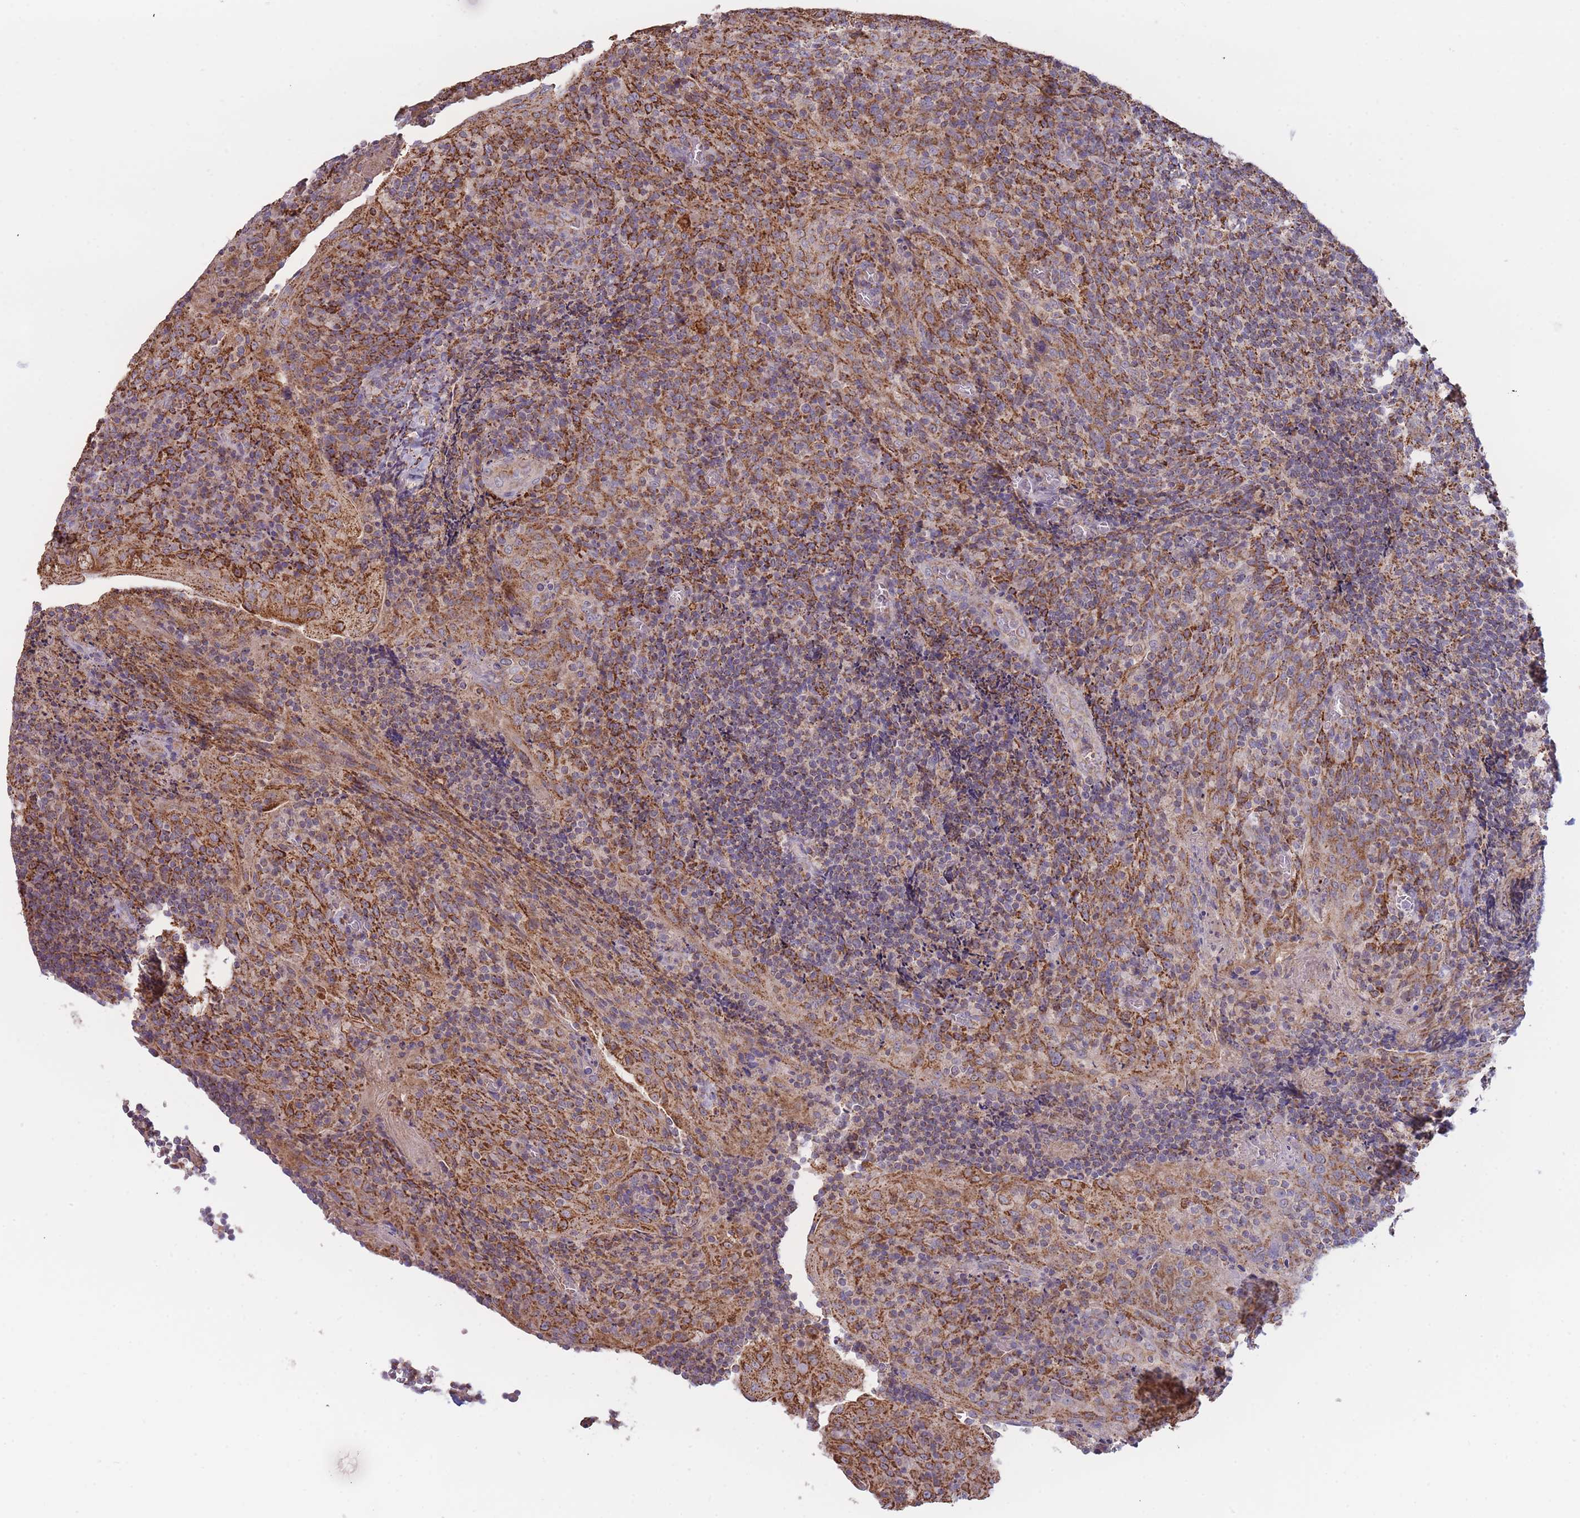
{"staining": {"intensity": "moderate", "quantity": ">75%", "location": "cytoplasmic/membranous"}, "tissue": "tonsil", "cell_type": "Germinal center cells", "image_type": "normal", "snomed": [{"axis": "morphology", "description": "Normal tissue, NOS"}, {"axis": "topography", "description": "Tonsil"}], "caption": "DAB (3,3'-diaminobenzidine) immunohistochemical staining of normal tonsil displays moderate cytoplasmic/membranous protein expression in approximately >75% of germinal center cells.", "gene": "MRPL17", "patient": {"sex": "male", "age": 17}}